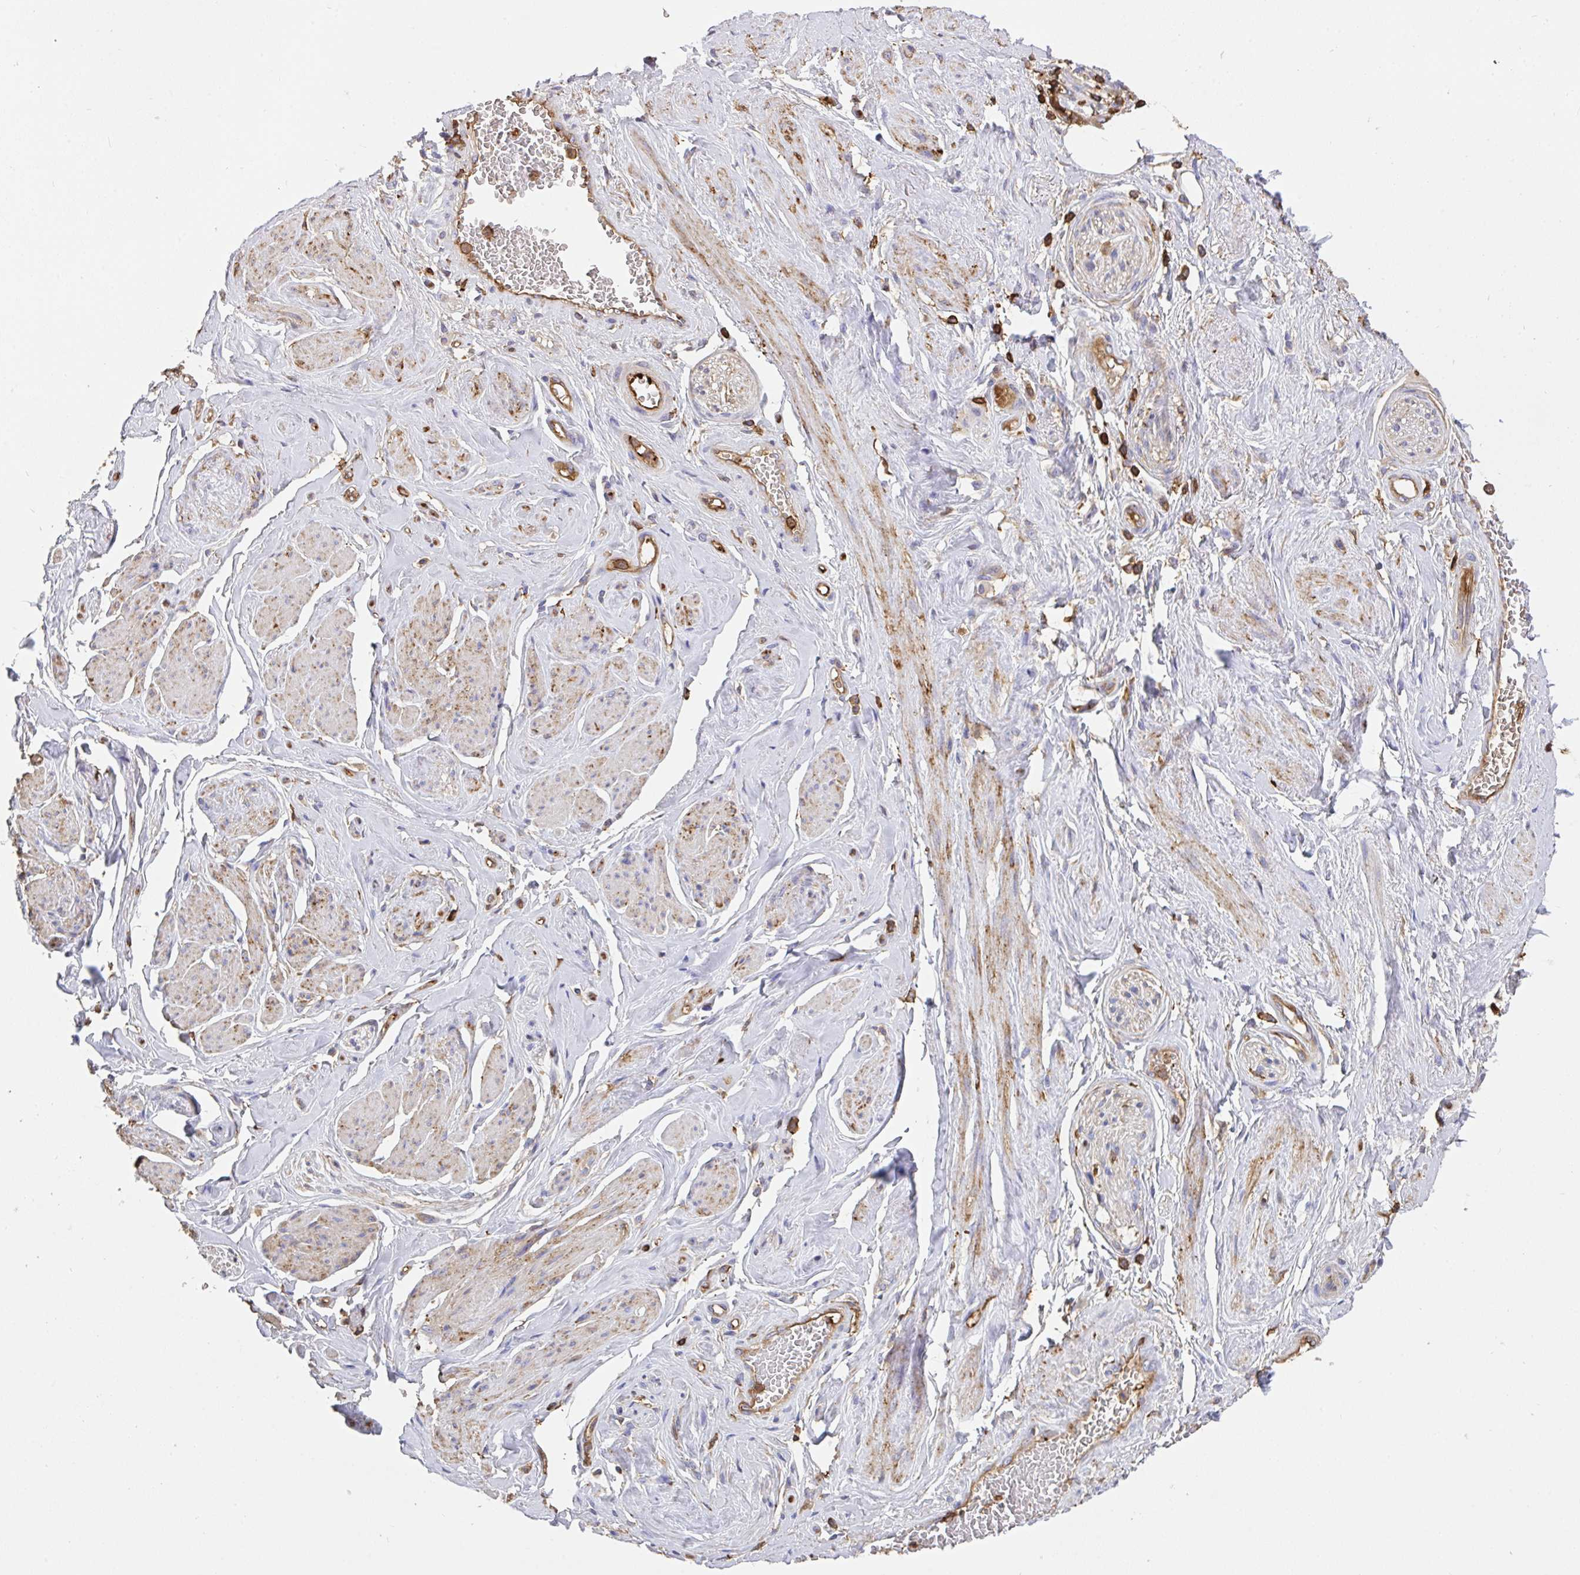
{"staining": {"intensity": "moderate", "quantity": "25%-75%", "location": "cytoplasmic/membranous"}, "tissue": "soft tissue", "cell_type": "Fibroblasts", "image_type": "normal", "snomed": [{"axis": "morphology", "description": "Normal tissue, NOS"}, {"axis": "topography", "description": "Vagina"}, {"axis": "topography", "description": "Peripheral nerve tissue"}], "caption": "About 25%-75% of fibroblasts in normal soft tissue demonstrate moderate cytoplasmic/membranous protein staining as visualized by brown immunohistochemical staining.", "gene": "CFL1", "patient": {"sex": "female", "age": 71}}